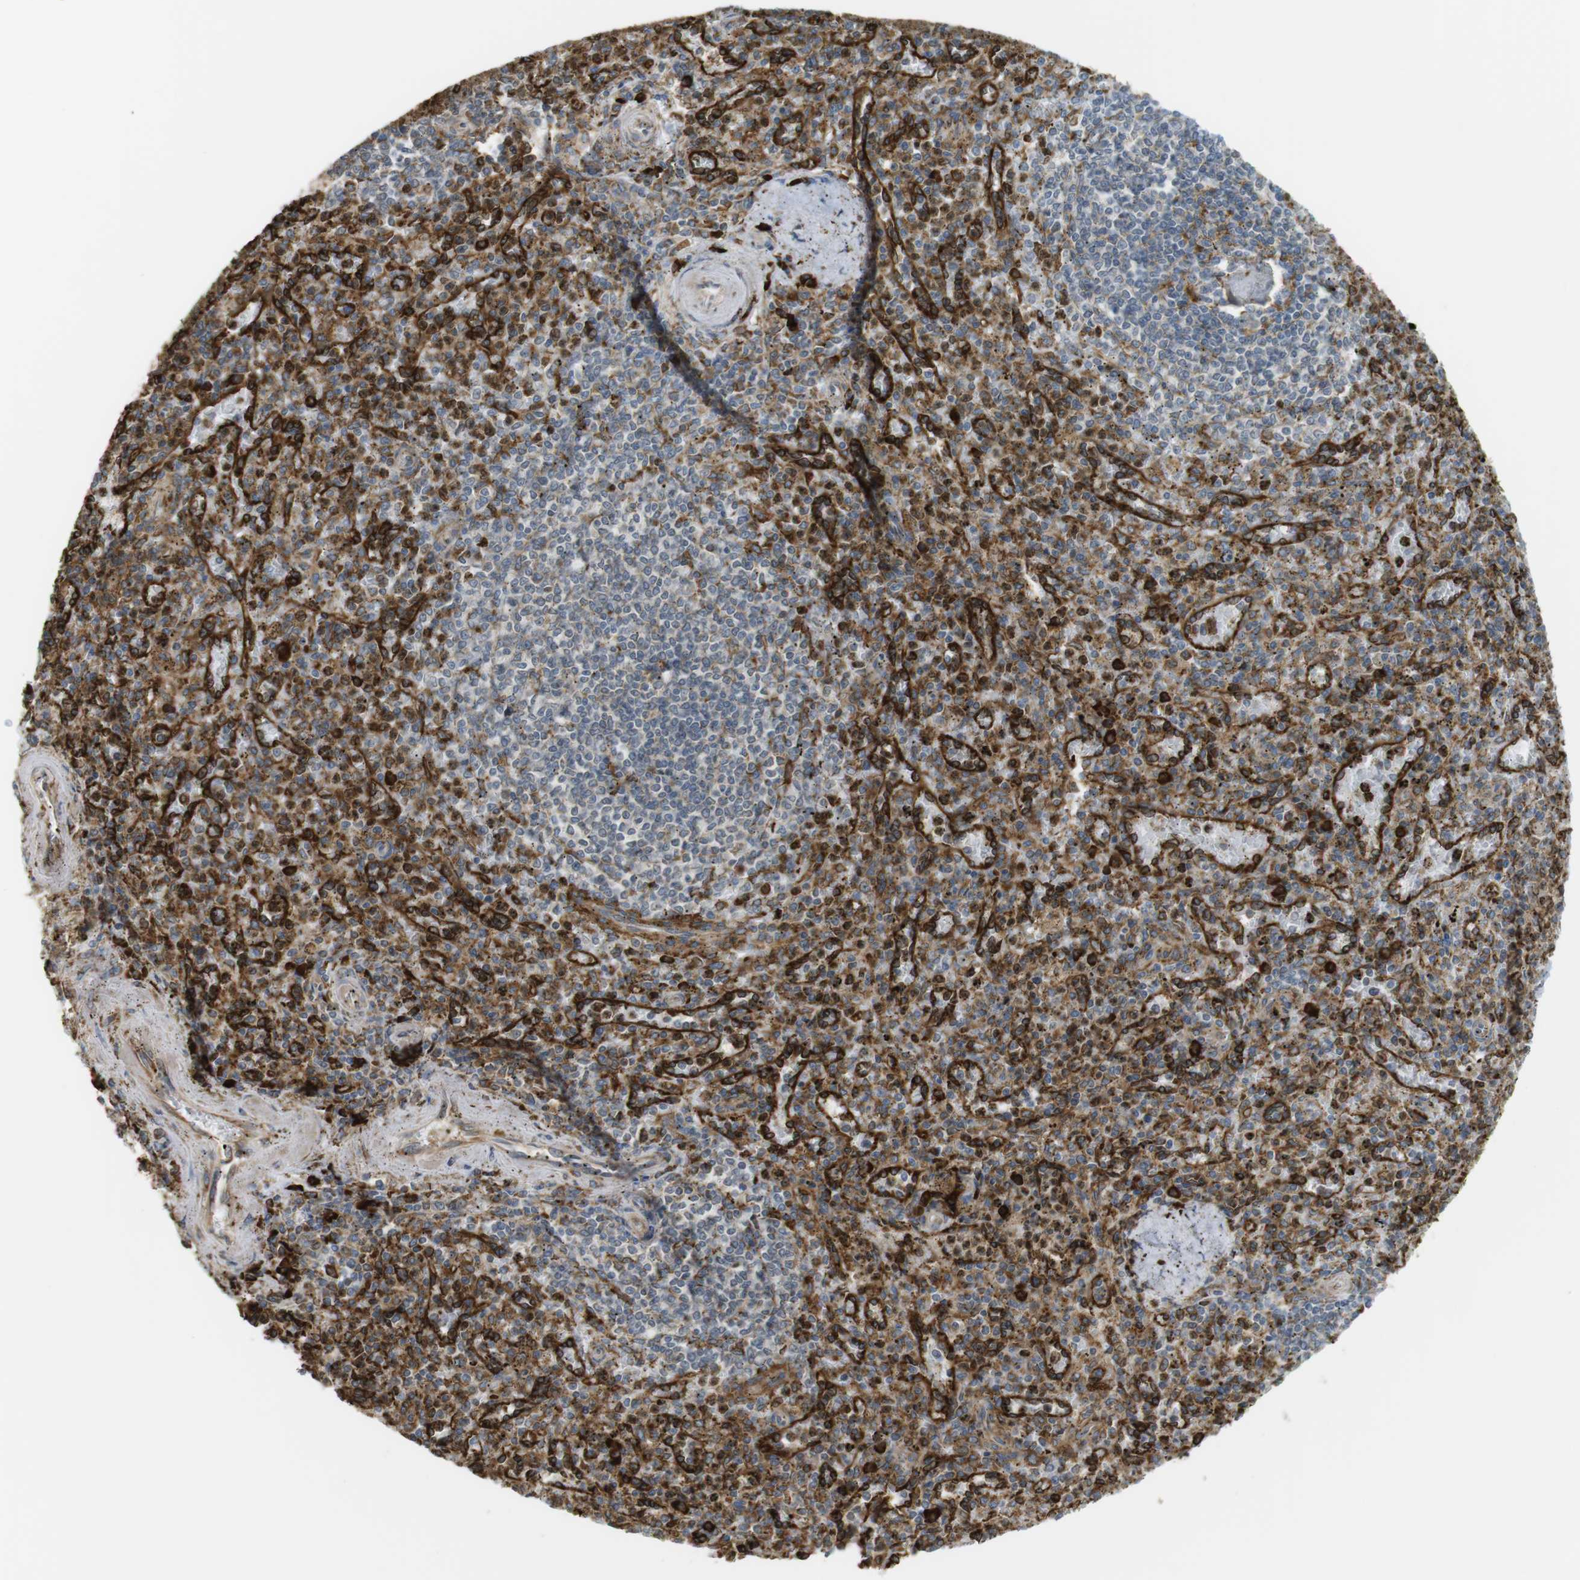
{"staining": {"intensity": "moderate", "quantity": ">75%", "location": "cytoplasmic/membranous"}, "tissue": "spleen", "cell_type": "Cells in red pulp", "image_type": "normal", "snomed": [{"axis": "morphology", "description": "Normal tissue, NOS"}, {"axis": "topography", "description": "Spleen"}], "caption": "Immunohistochemistry (IHC) image of unremarkable spleen: spleen stained using IHC displays medium levels of moderate protein expression localized specifically in the cytoplasmic/membranous of cells in red pulp, appearing as a cytoplasmic/membranous brown color.", "gene": "MBOAT2", "patient": {"sex": "male", "age": 72}}